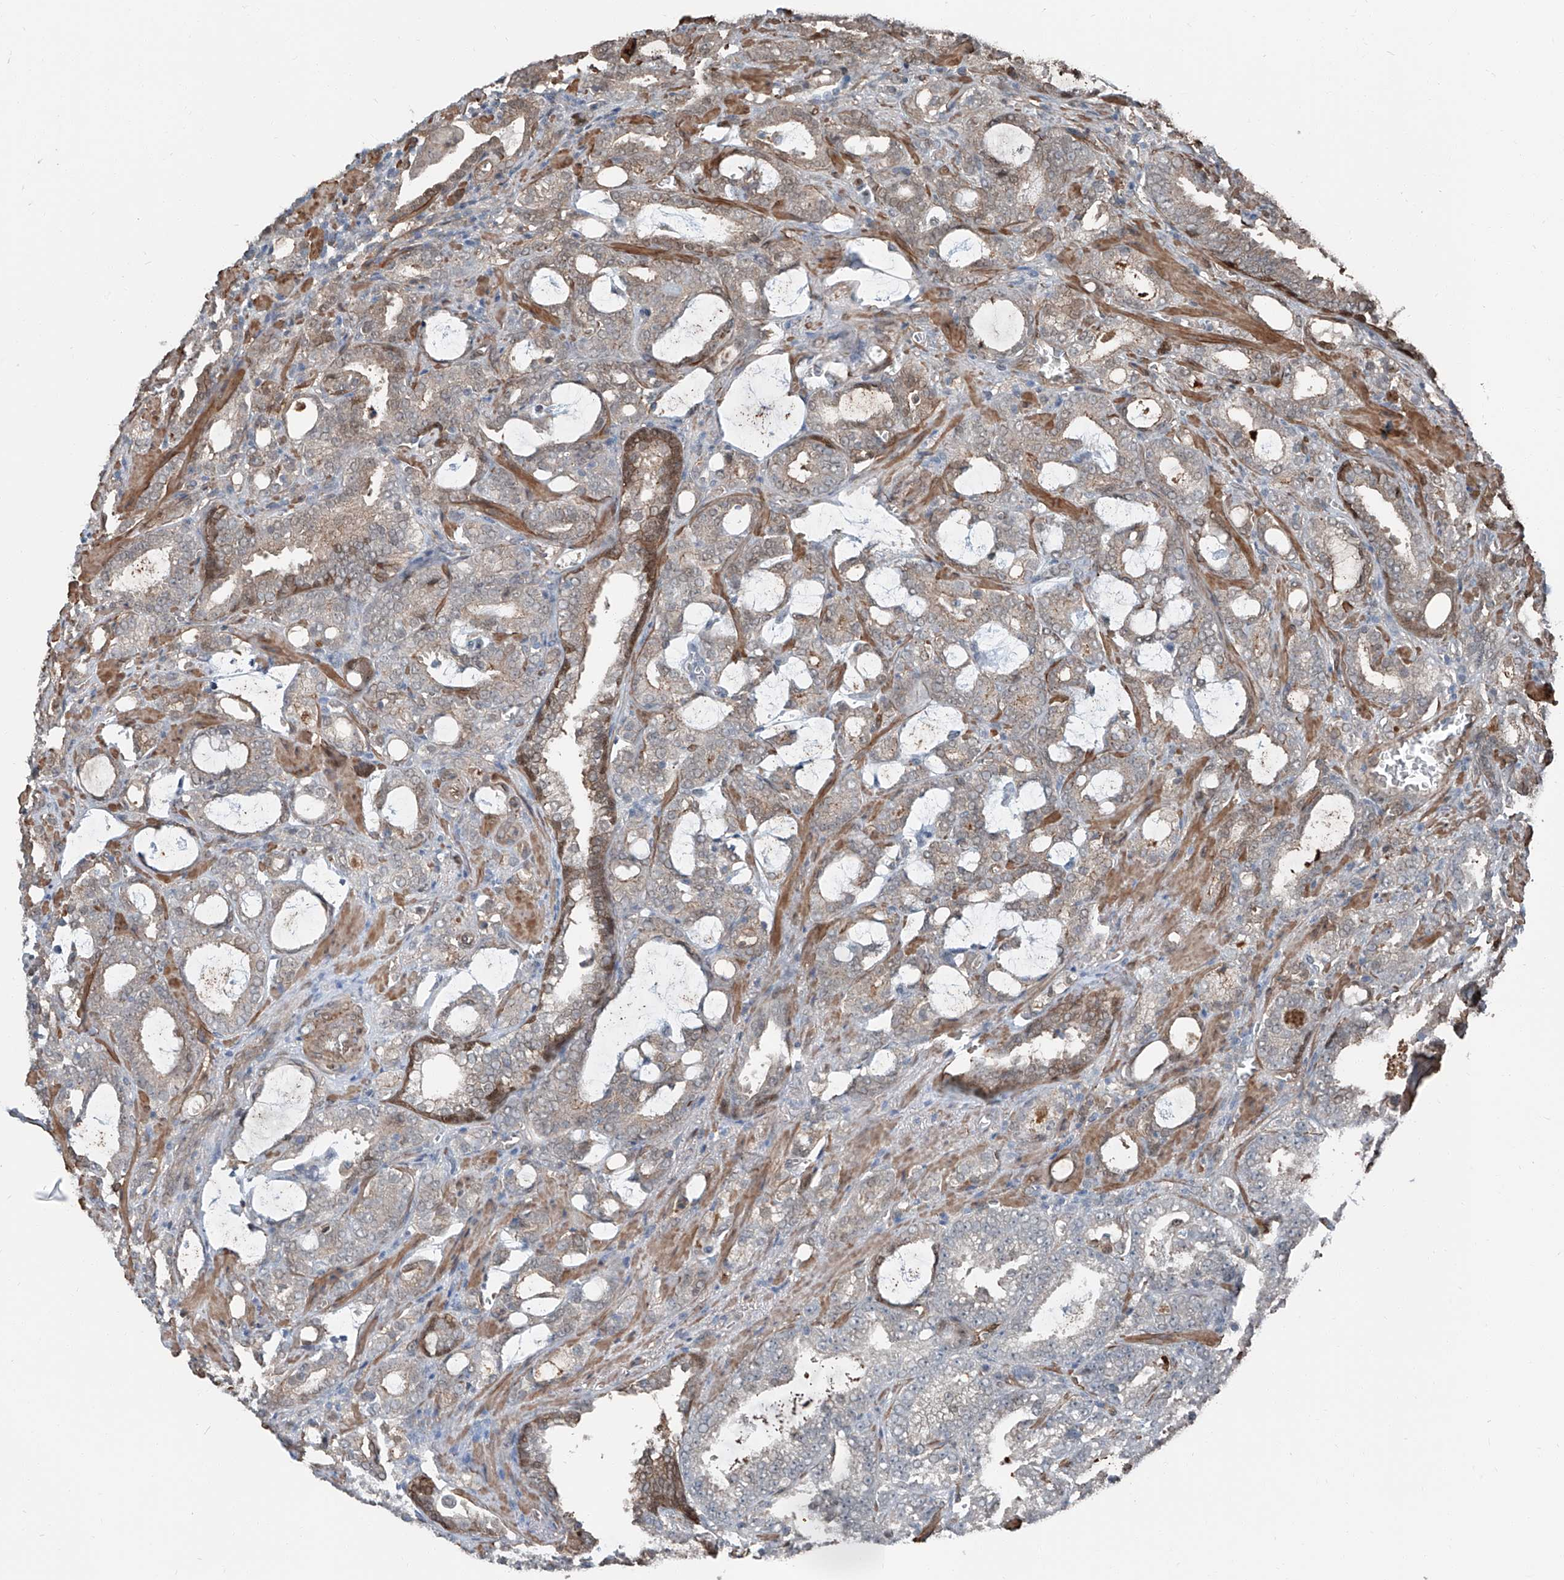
{"staining": {"intensity": "weak", "quantity": "25%-75%", "location": "cytoplasmic/membranous"}, "tissue": "prostate cancer", "cell_type": "Tumor cells", "image_type": "cancer", "snomed": [{"axis": "morphology", "description": "Adenocarcinoma, High grade"}, {"axis": "topography", "description": "Prostate and seminal vesicle, NOS"}], "caption": "Immunohistochemistry (IHC) image of prostate cancer stained for a protein (brown), which reveals low levels of weak cytoplasmic/membranous positivity in approximately 25%-75% of tumor cells.", "gene": "HSPA6", "patient": {"sex": "male", "age": 67}}